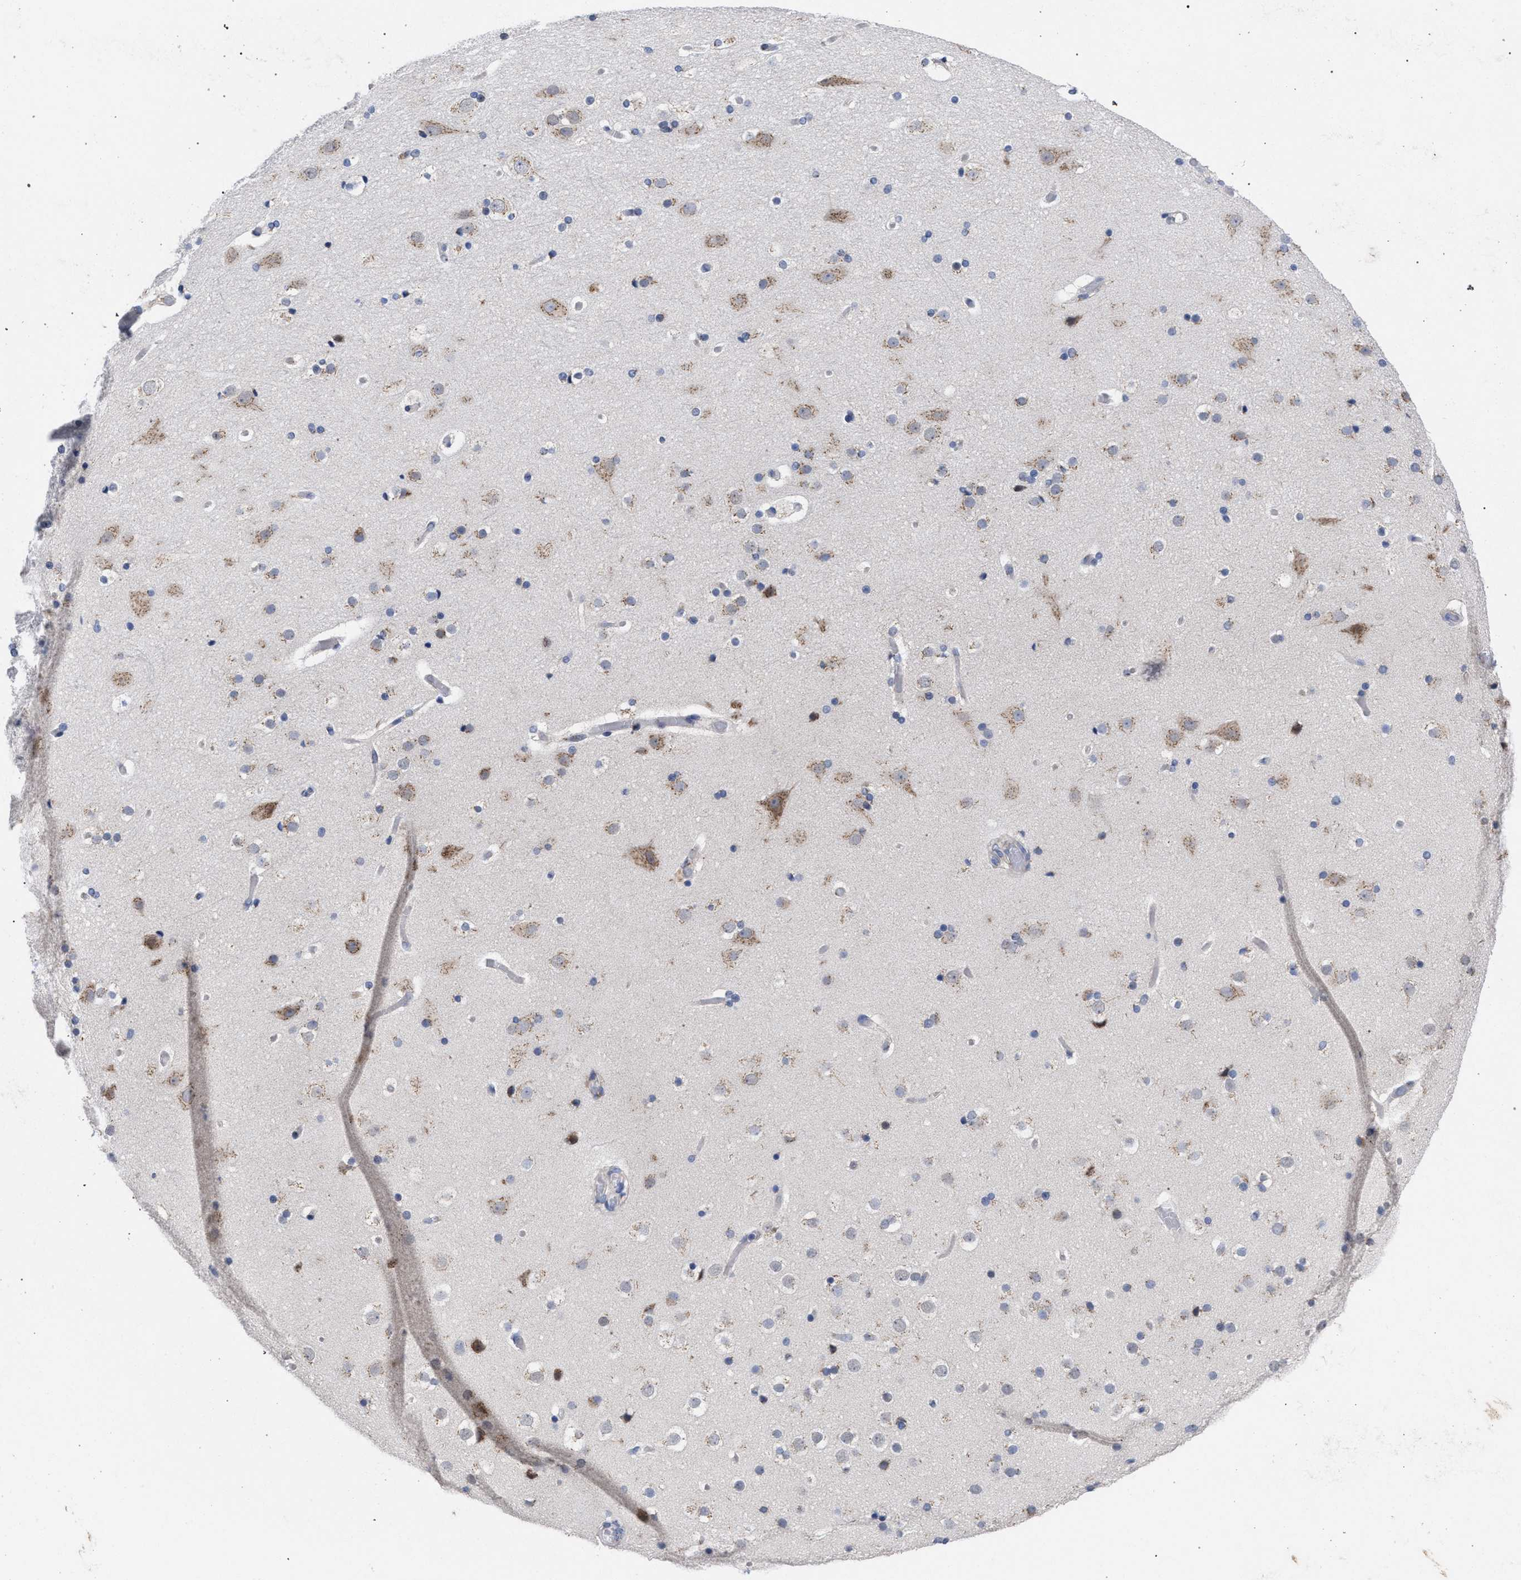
{"staining": {"intensity": "negative", "quantity": "none", "location": "none"}, "tissue": "cerebral cortex", "cell_type": "Endothelial cells", "image_type": "normal", "snomed": [{"axis": "morphology", "description": "Normal tissue, NOS"}, {"axis": "topography", "description": "Cerebral cortex"}], "caption": "This is an immunohistochemistry image of unremarkable human cerebral cortex. There is no staining in endothelial cells.", "gene": "GOLGA2", "patient": {"sex": "male", "age": 57}}